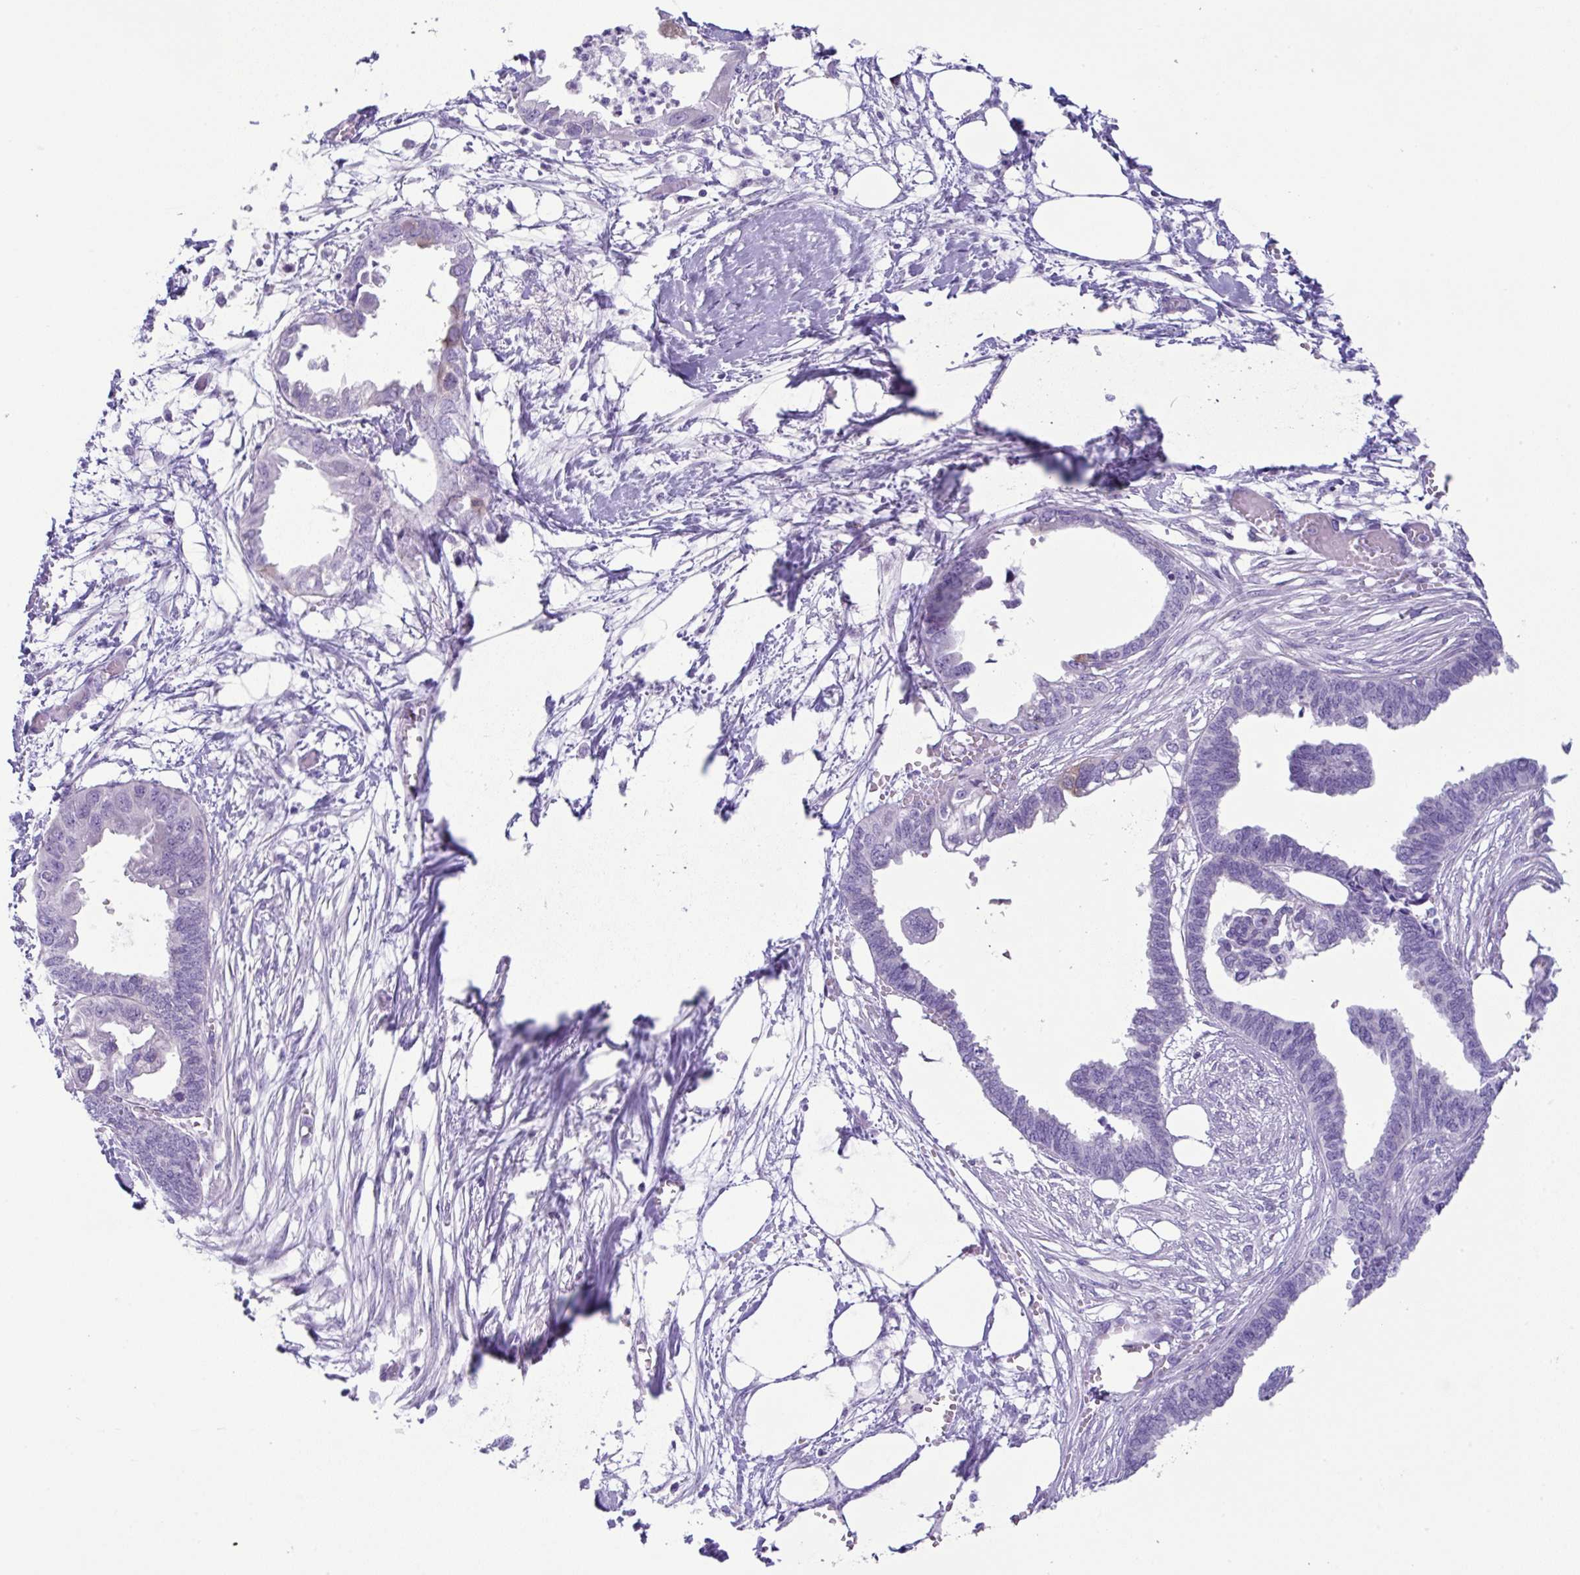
{"staining": {"intensity": "negative", "quantity": "none", "location": "none"}, "tissue": "endometrial cancer", "cell_type": "Tumor cells", "image_type": "cancer", "snomed": [{"axis": "morphology", "description": "Adenocarcinoma, NOS"}, {"axis": "morphology", "description": "Adenocarcinoma, metastatic, NOS"}, {"axis": "topography", "description": "Adipose tissue"}, {"axis": "topography", "description": "Endometrium"}], "caption": "An IHC micrograph of endometrial cancer (adenocarcinoma) is shown. There is no staining in tumor cells of endometrial cancer (adenocarcinoma).", "gene": "RRM2", "patient": {"sex": "female", "age": 67}}